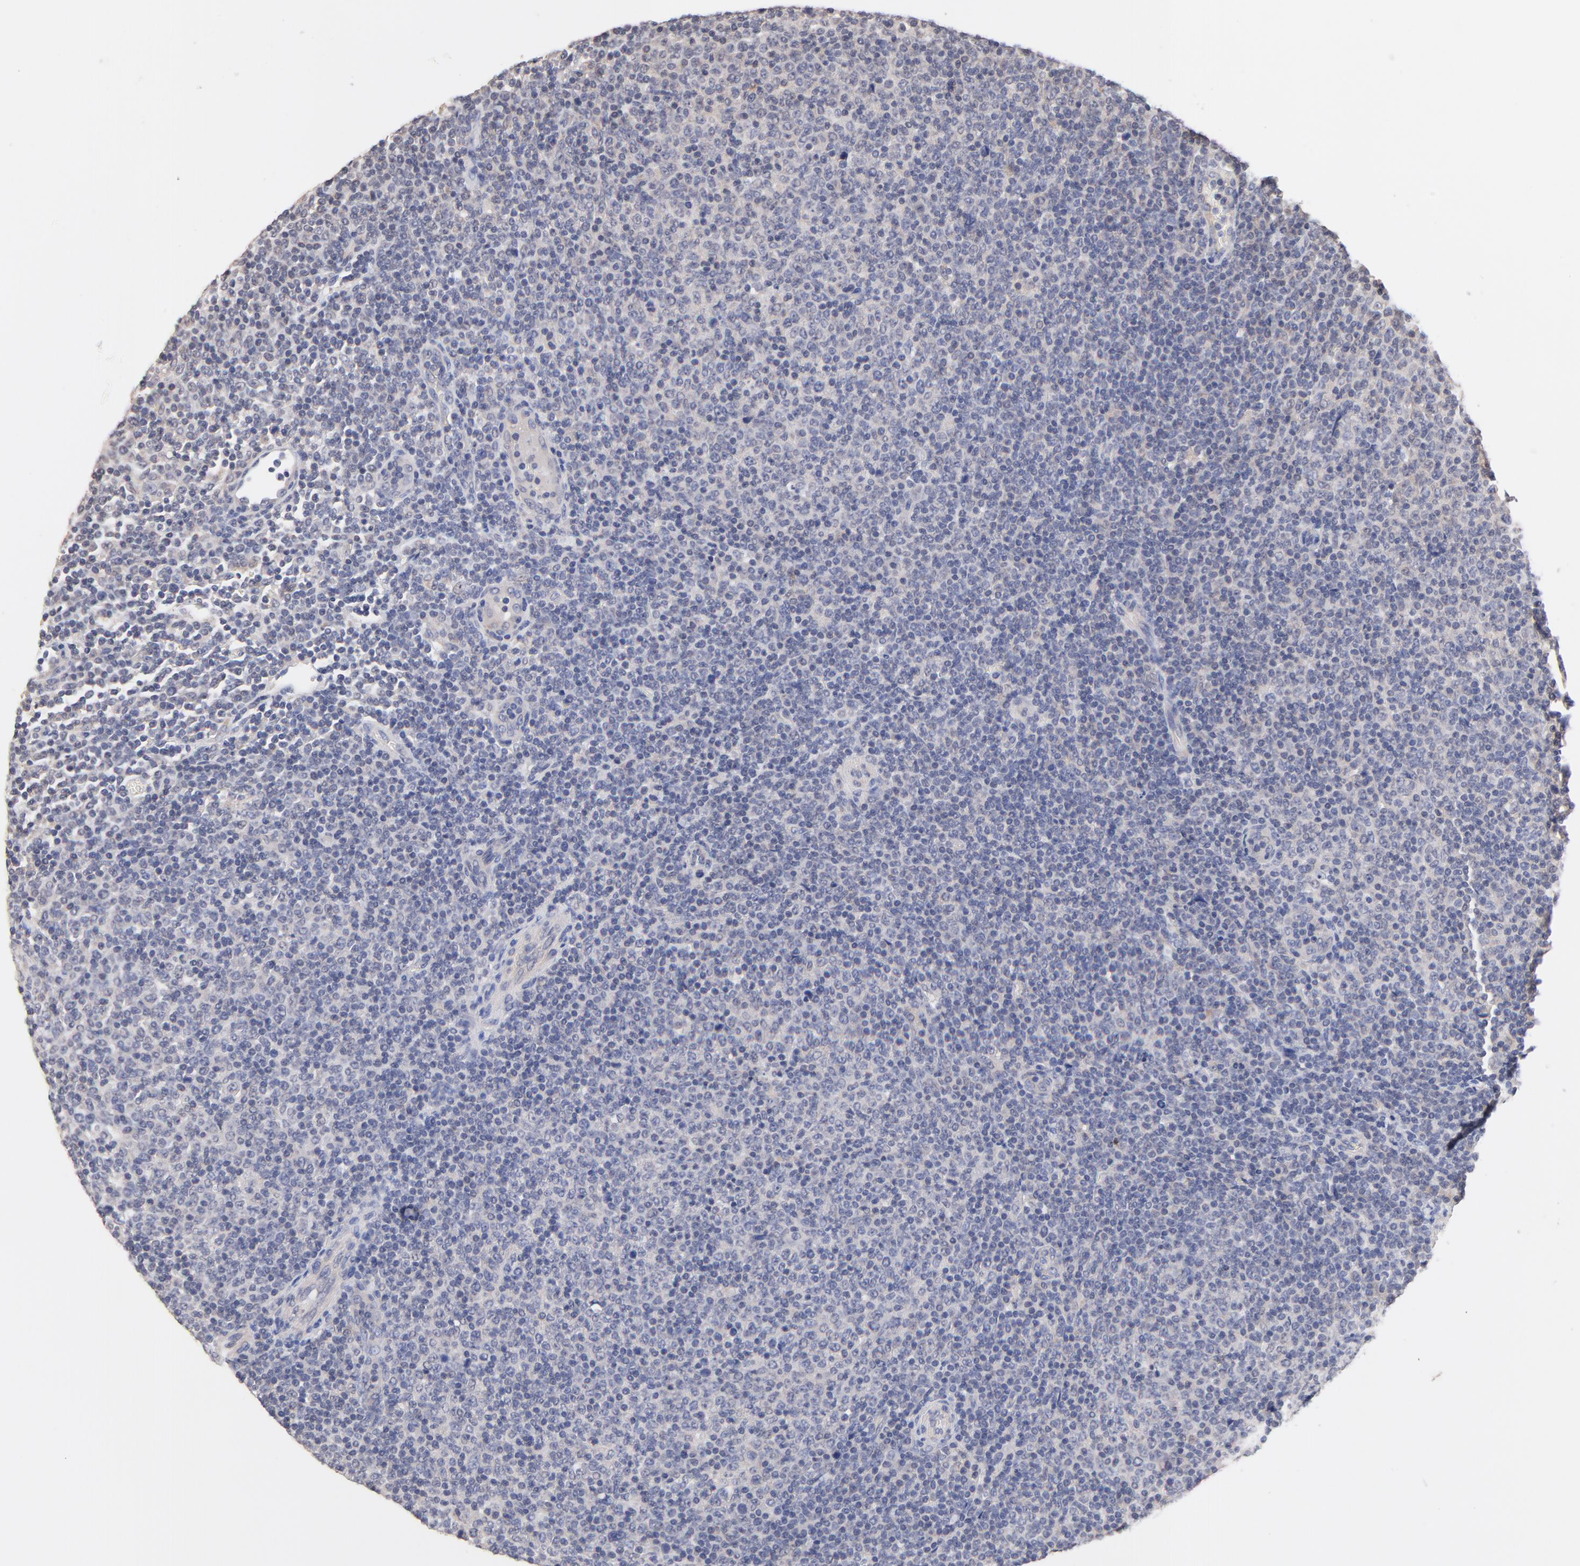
{"staining": {"intensity": "negative", "quantity": "none", "location": "none"}, "tissue": "lymphoma", "cell_type": "Tumor cells", "image_type": "cancer", "snomed": [{"axis": "morphology", "description": "Malignant lymphoma, non-Hodgkin's type, Low grade"}, {"axis": "topography", "description": "Lymph node"}], "caption": "A high-resolution histopathology image shows IHC staining of low-grade malignant lymphoma, non-Hodgkin's type, which displays no significant positivity in tumor cells.", "gene": "RIBC2", "patient": {"sex": "male", "age": 70}}